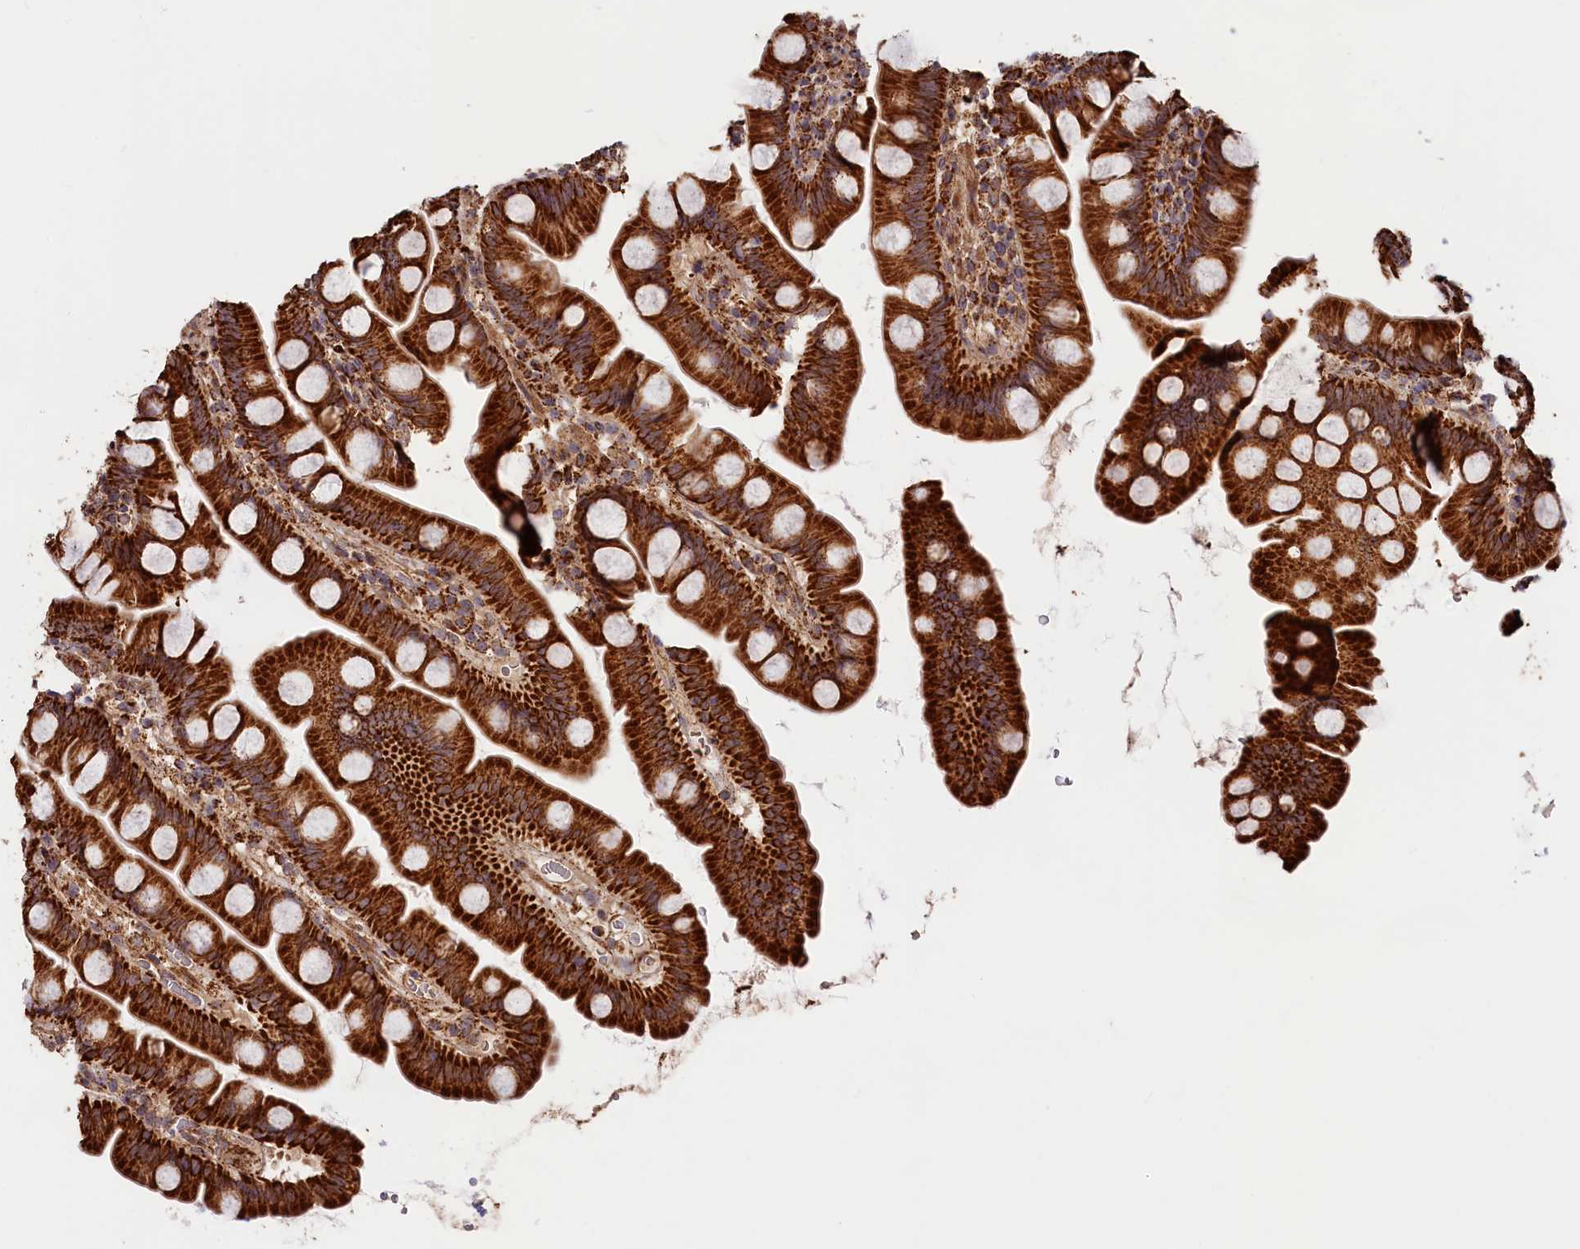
{"staining": {"intensity": "strong", "quantity": ">75%", "location": "cytoplasmic/membranous"}, "tissue": "small intestine", "cell_type": "Glandular cells", "image_type": "normal", "snomed": [{"axis": "morphology", "description": "Normal tissue, NOS"}, {"axis": "topography", "description": "Small intestine"}], "caption": "This micrograph reveals immunohistochemistry staining of normal human small intestine, with high strong cytoplasmic/membranous expression in about >75% of glandular cells.", "gene": "MACROD1", "patient": {"sex": "female", "age": 68}}